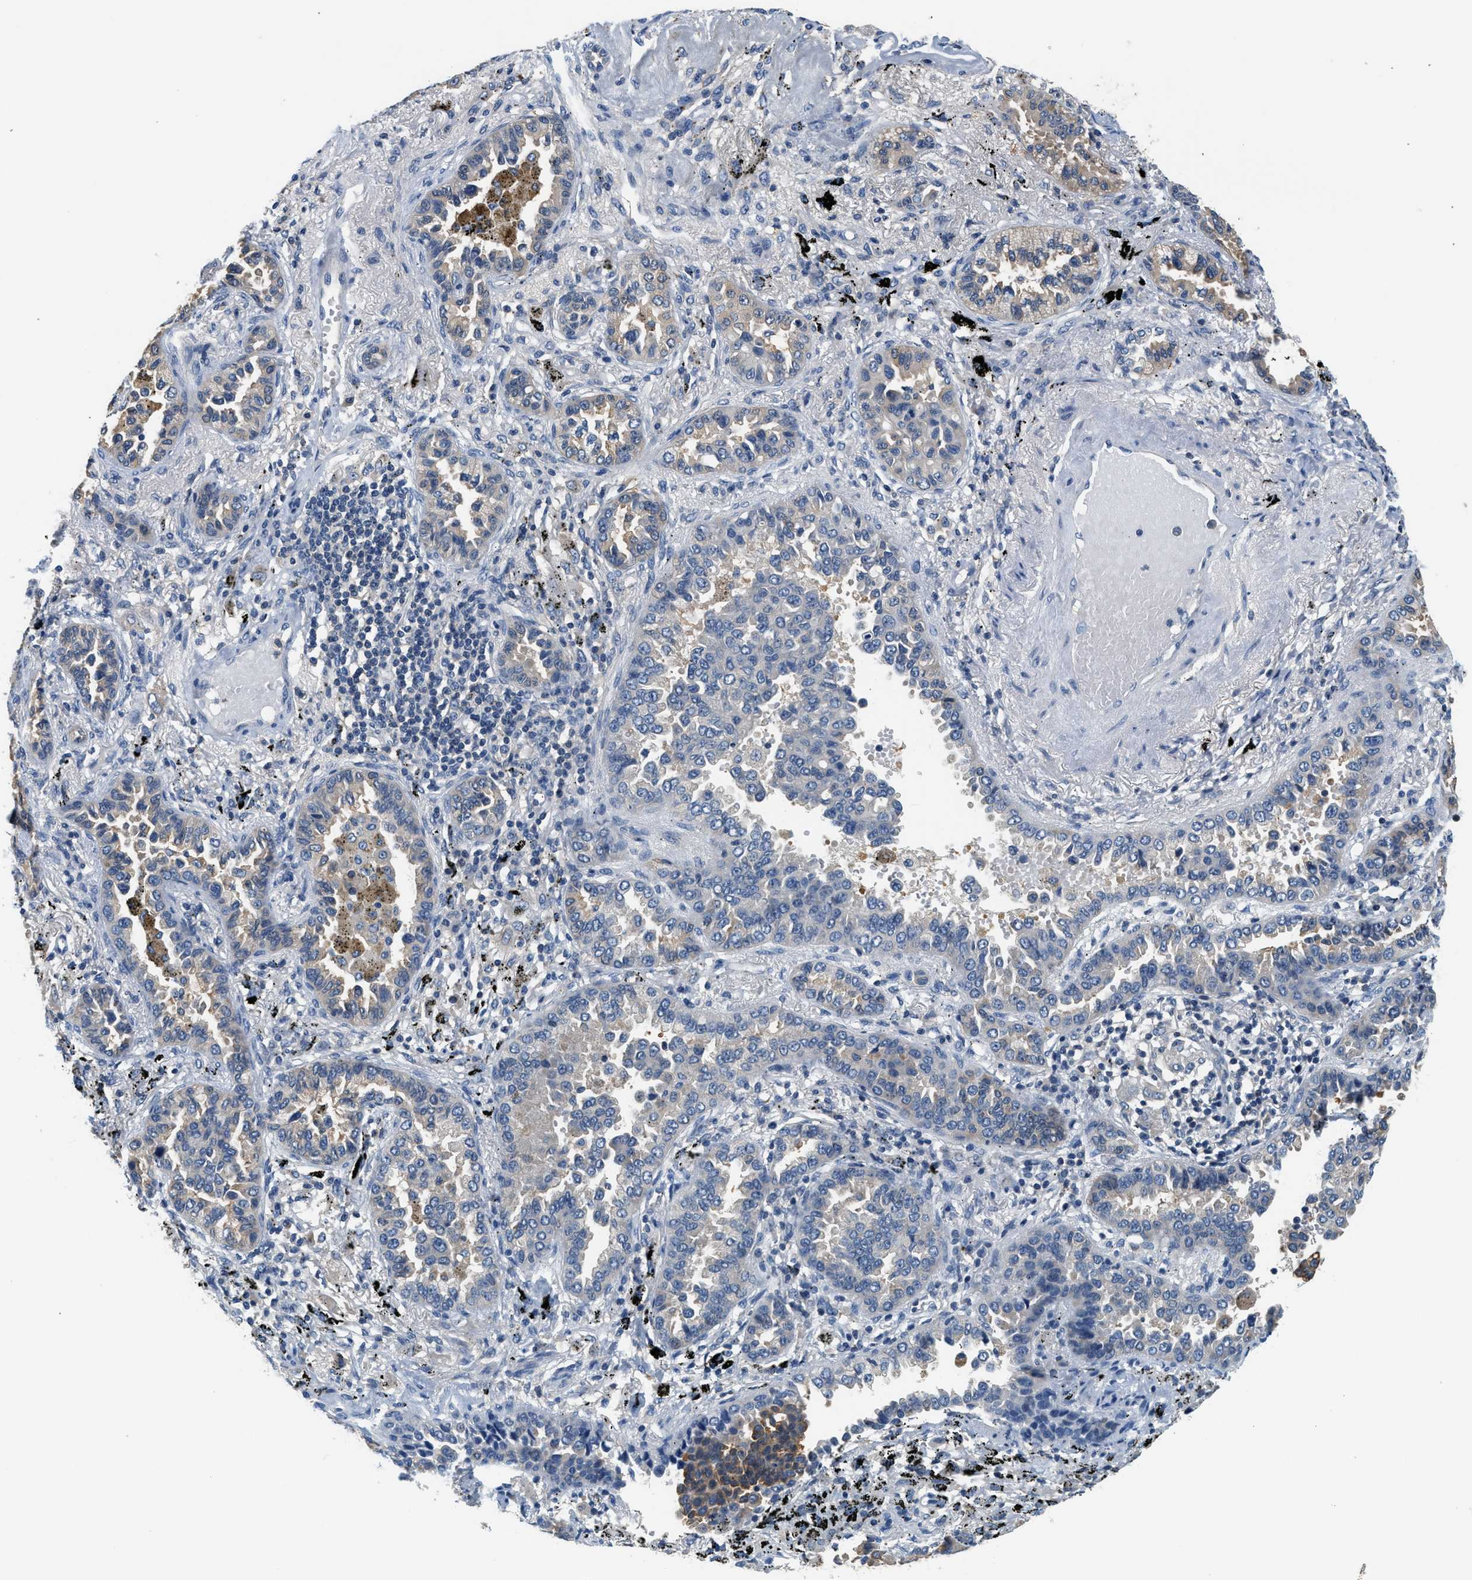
{"staining": {"intensity": "weak", "quantity": "<25%", "location": "cytoplasmic/membranous"}, "tissue": "lung cancer", "cell_type": "Tumor cells", "image_type": "cancer", "snomed": [{"axis": "morphology", "description": "Normal tissue, NOS"}, {"axis": "morphology", "description": "Adenocarcinoma, NOS"}, {"axis": "topography", "description": "Lung"}], "caption": "IHC image of human lung cancer (adenocarcinoma) stained for a protein (brown), which displays no expression in tumor cells.", "gene": "SLC35E1", "patient": {"sex": "male", "age": 59}}